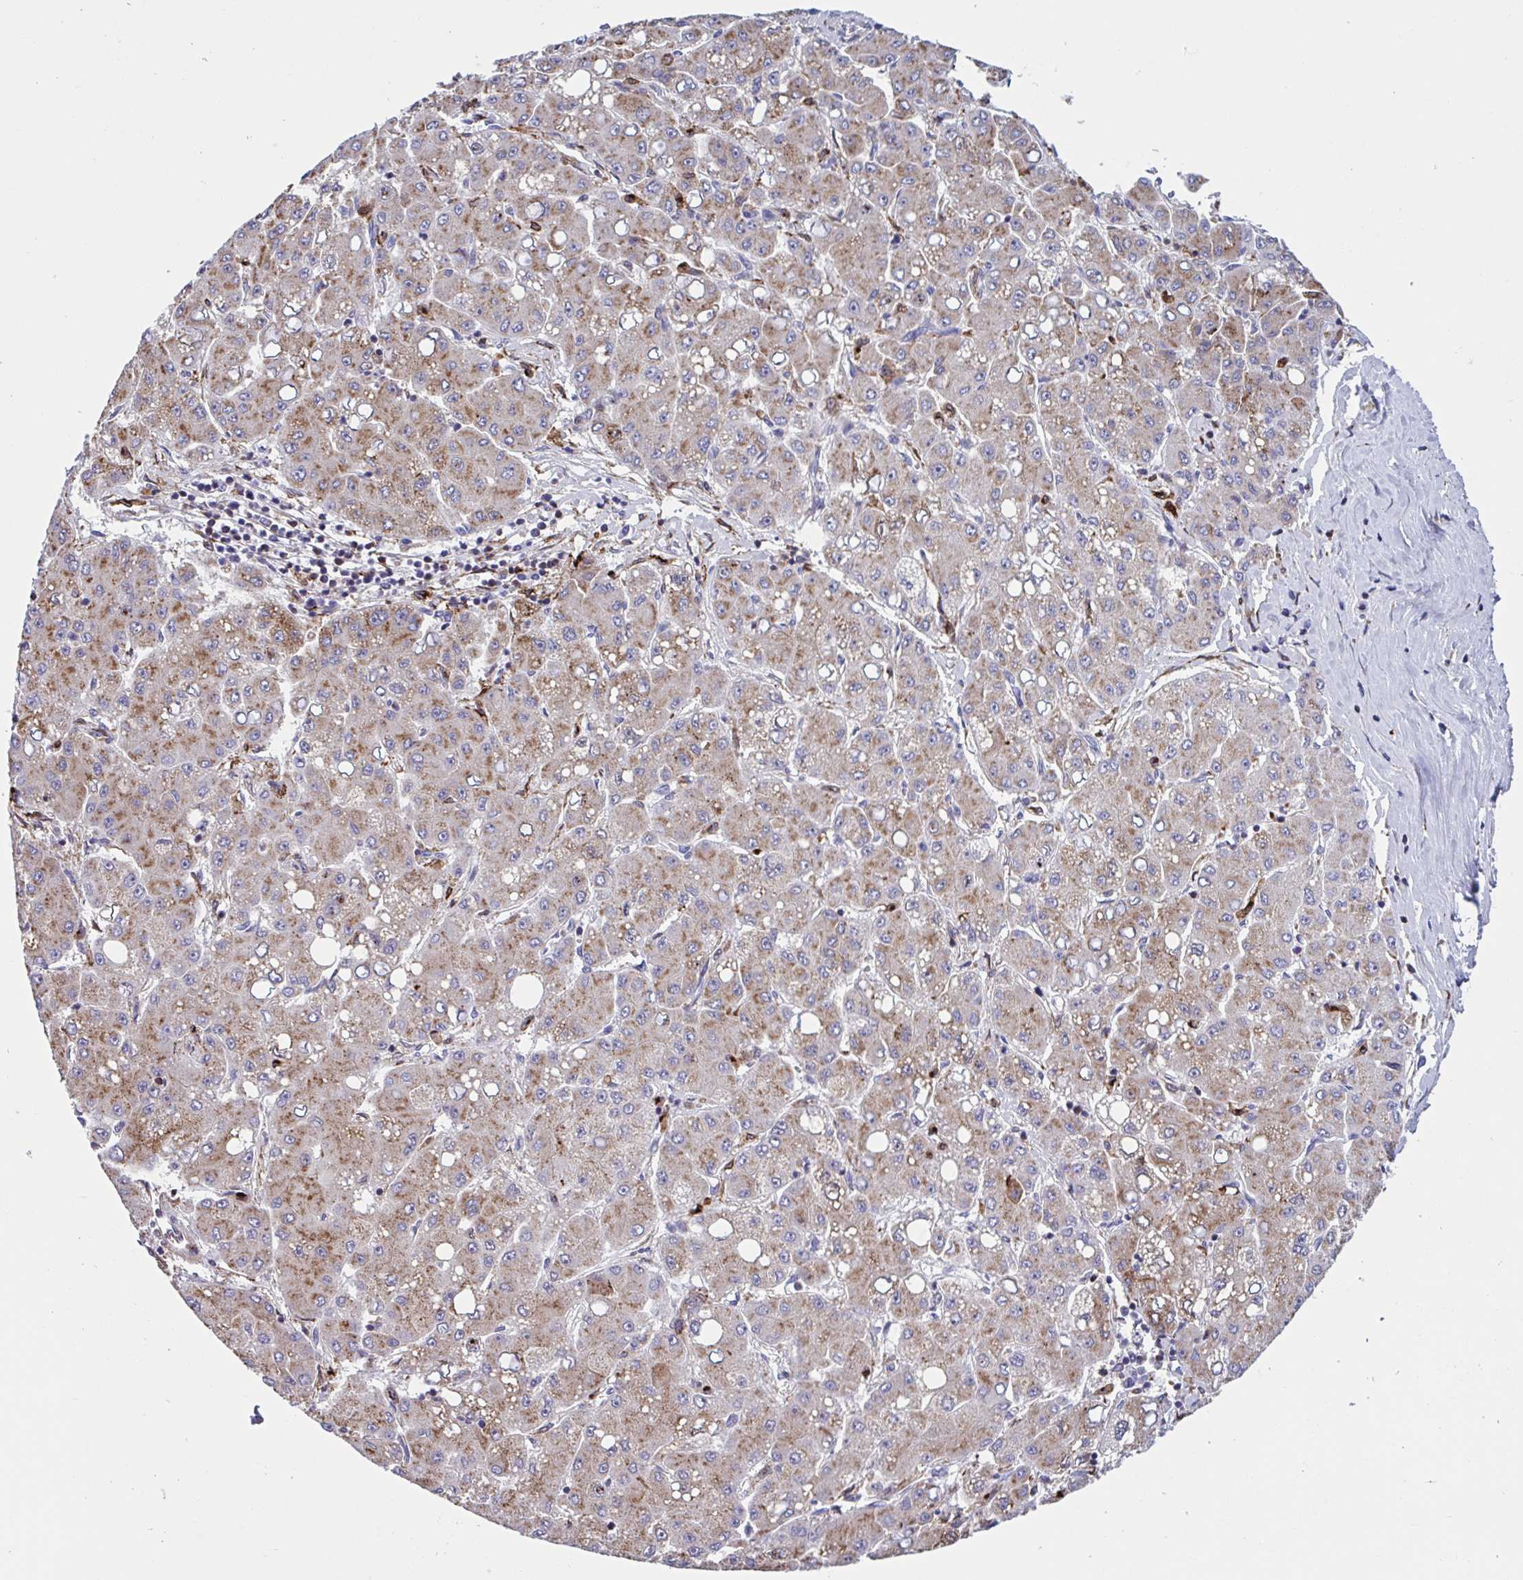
{"staining": {"intensity": "weak", "quantity": "25%-75%", "location": "cytoplasmic/membranous"}, "tissue": "liver cancer", "cell_type": "Tumor cells", "image_type": "cancer", "snomed": [{"axis": "morphology", "description": "Carcinoma, Hepatocellular, NOS"}, {"axis": "topography", "description": "Liver"}], "caption": "Hepatocellular carcinoma (liver) was stained to show a protein in brown. There is low levels of weak cytoplasmic/membranous staining in about 25%-75% of tumor cells.", "gene": "RFK", "patient": {"sex": "male", "age": 40}}